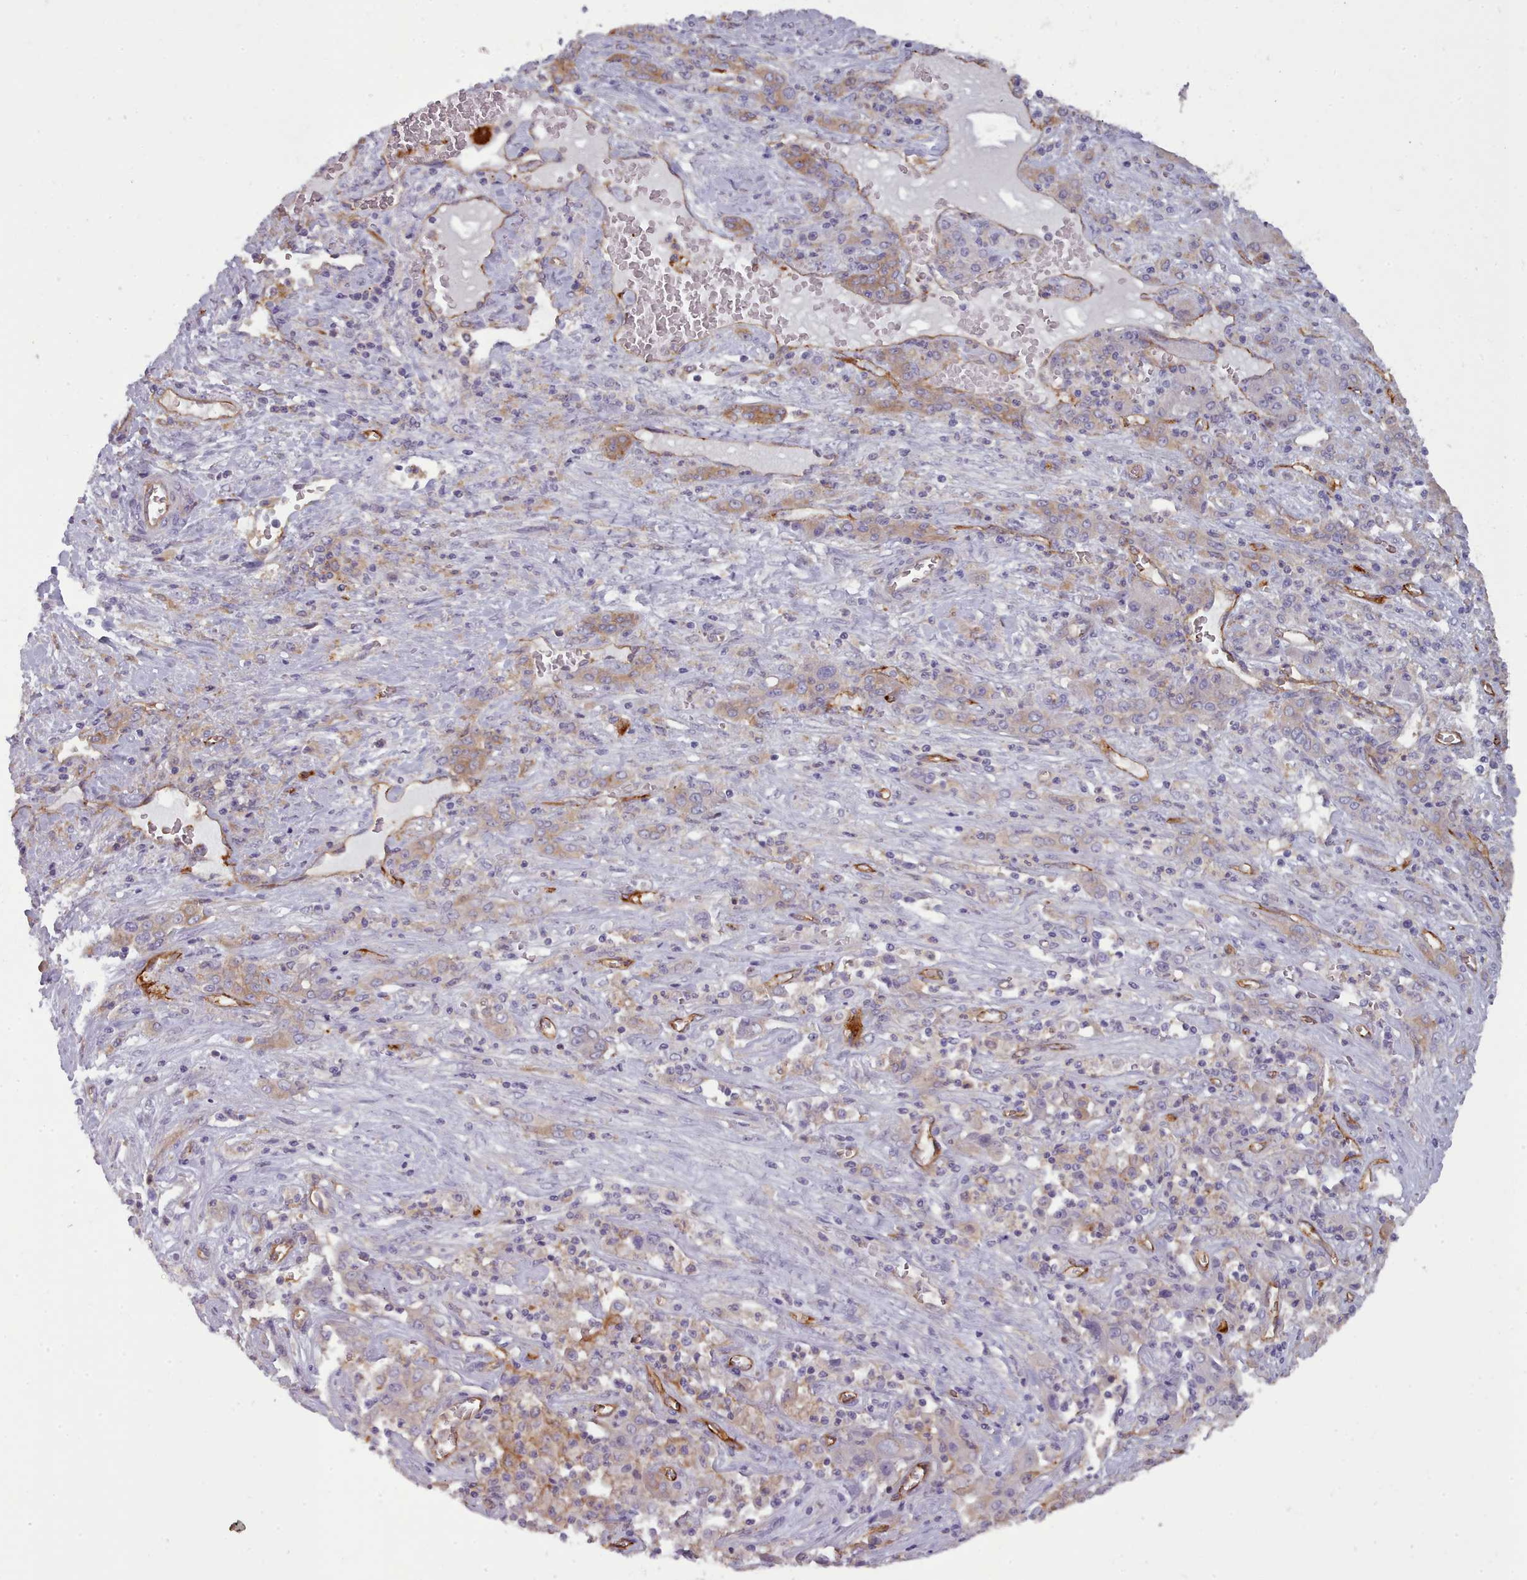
{"staining": {"intensity": "moderate", "quantity": "<25%", "location": "cytoplasmic/membranous"}, "tissue": "liver cancer", "cell_type": "Tumor cells", "image_type": "cancer", "snomed": [{"axis": "morphology", "description": "Cholangiocarcinoma"}, {"axis": "topography", "description": "Liver"}], "caption": "Human liver cancer (cholangiocarcinoma) stained with a protein marker reveals moderate staining in tumor cells.", "gene": "CD300LF", "patient": {"sex": "female", "age": 52}}